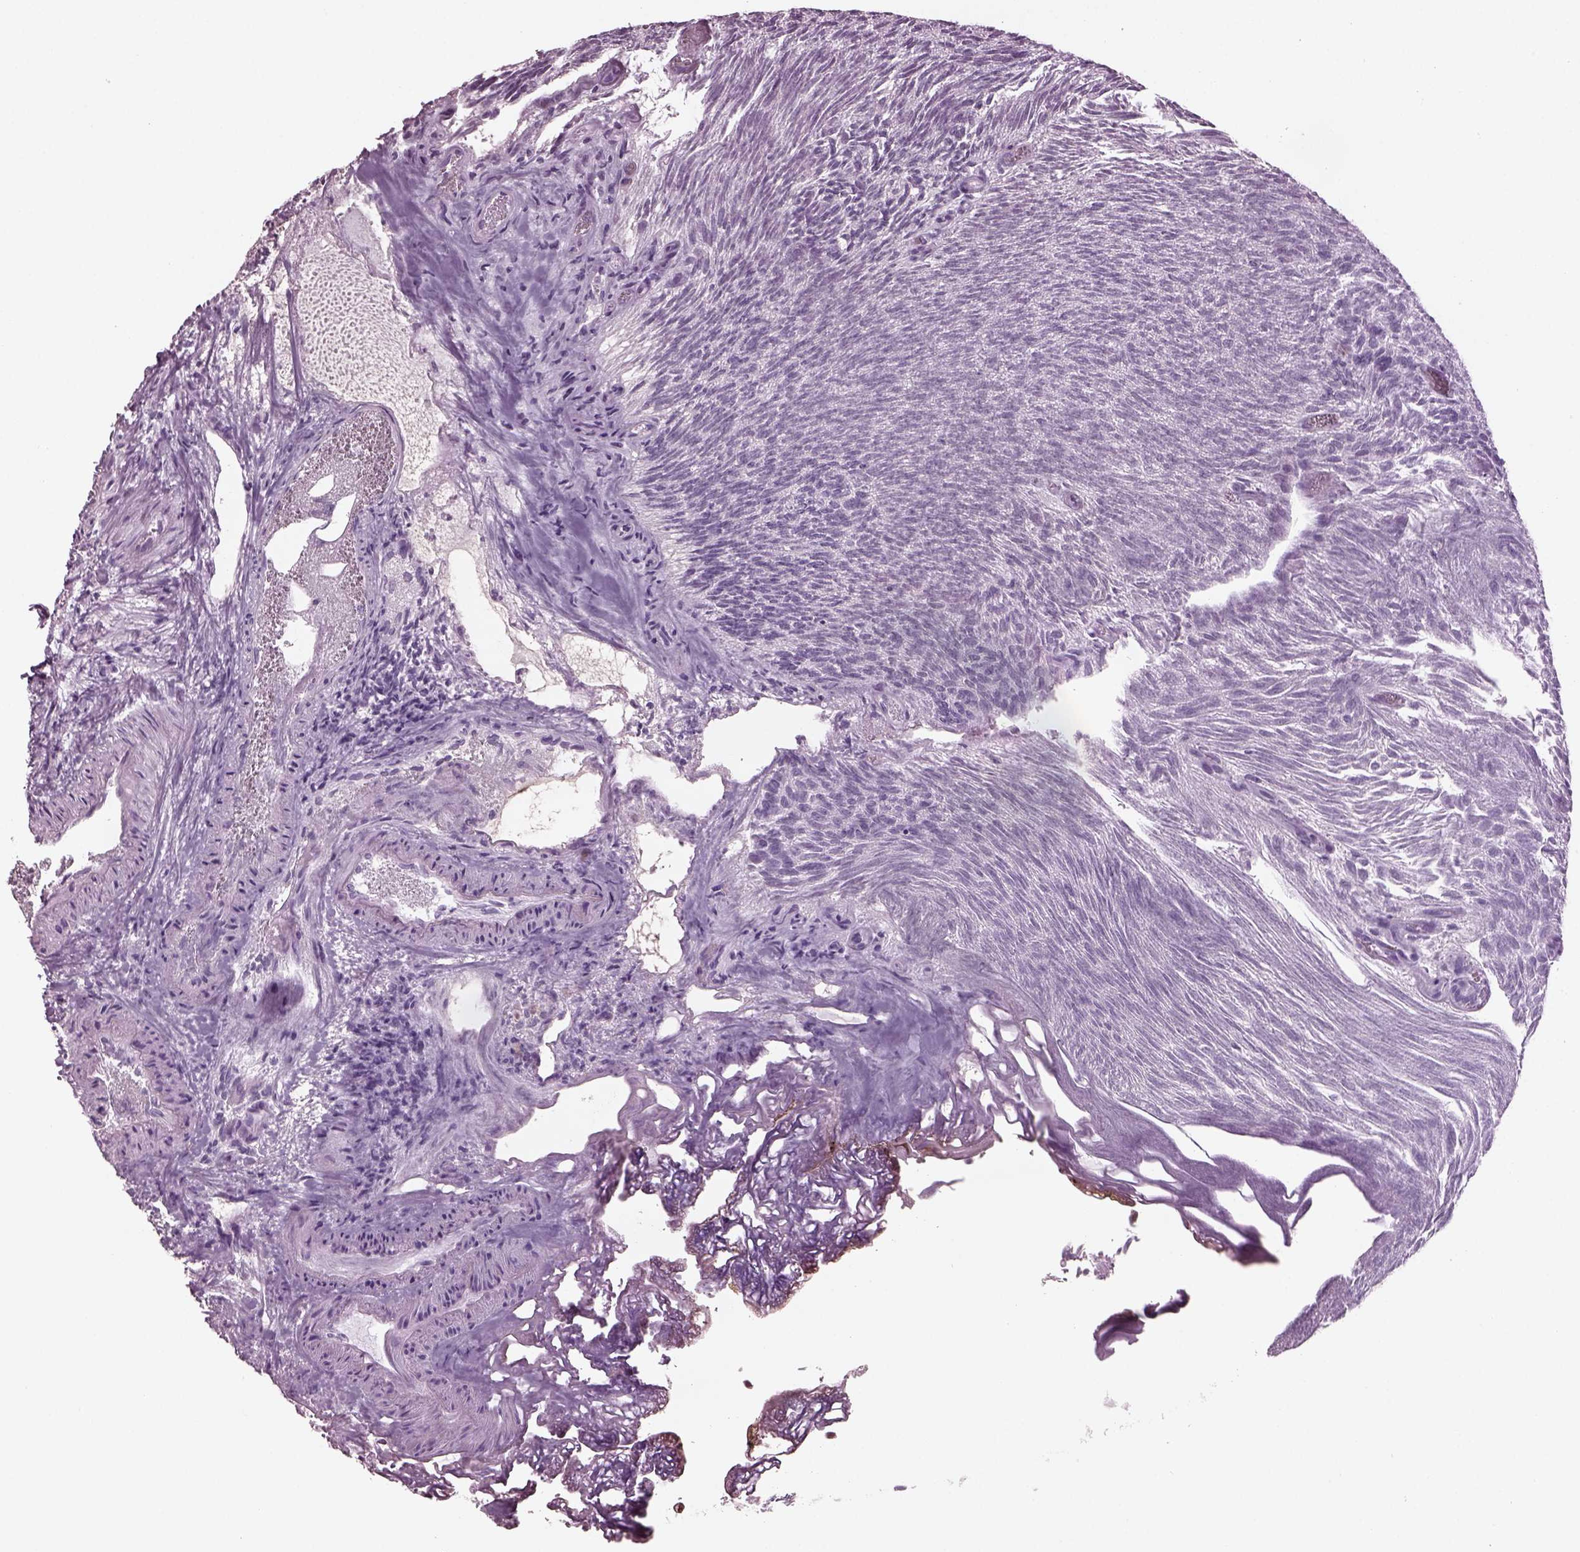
{"staining": {"intensity": "negative", "quantity": "none", "location": "none"}, "tissue": "urothelial cancer", "cell_type": "Tumor cells", "image_type": "cancer", "snomed": [{"axis": "morphology", "description": "Urothelial carcinoma, Low grade"}, {"axis": "topography", "description": "Urinary bladder"}], "caption": "Histopathology image shows no protein positivity in tumor cells of urothelial cancer tissue.", "gene": "RUVBL2", "patient": {"sex": "male", "age": 77}}